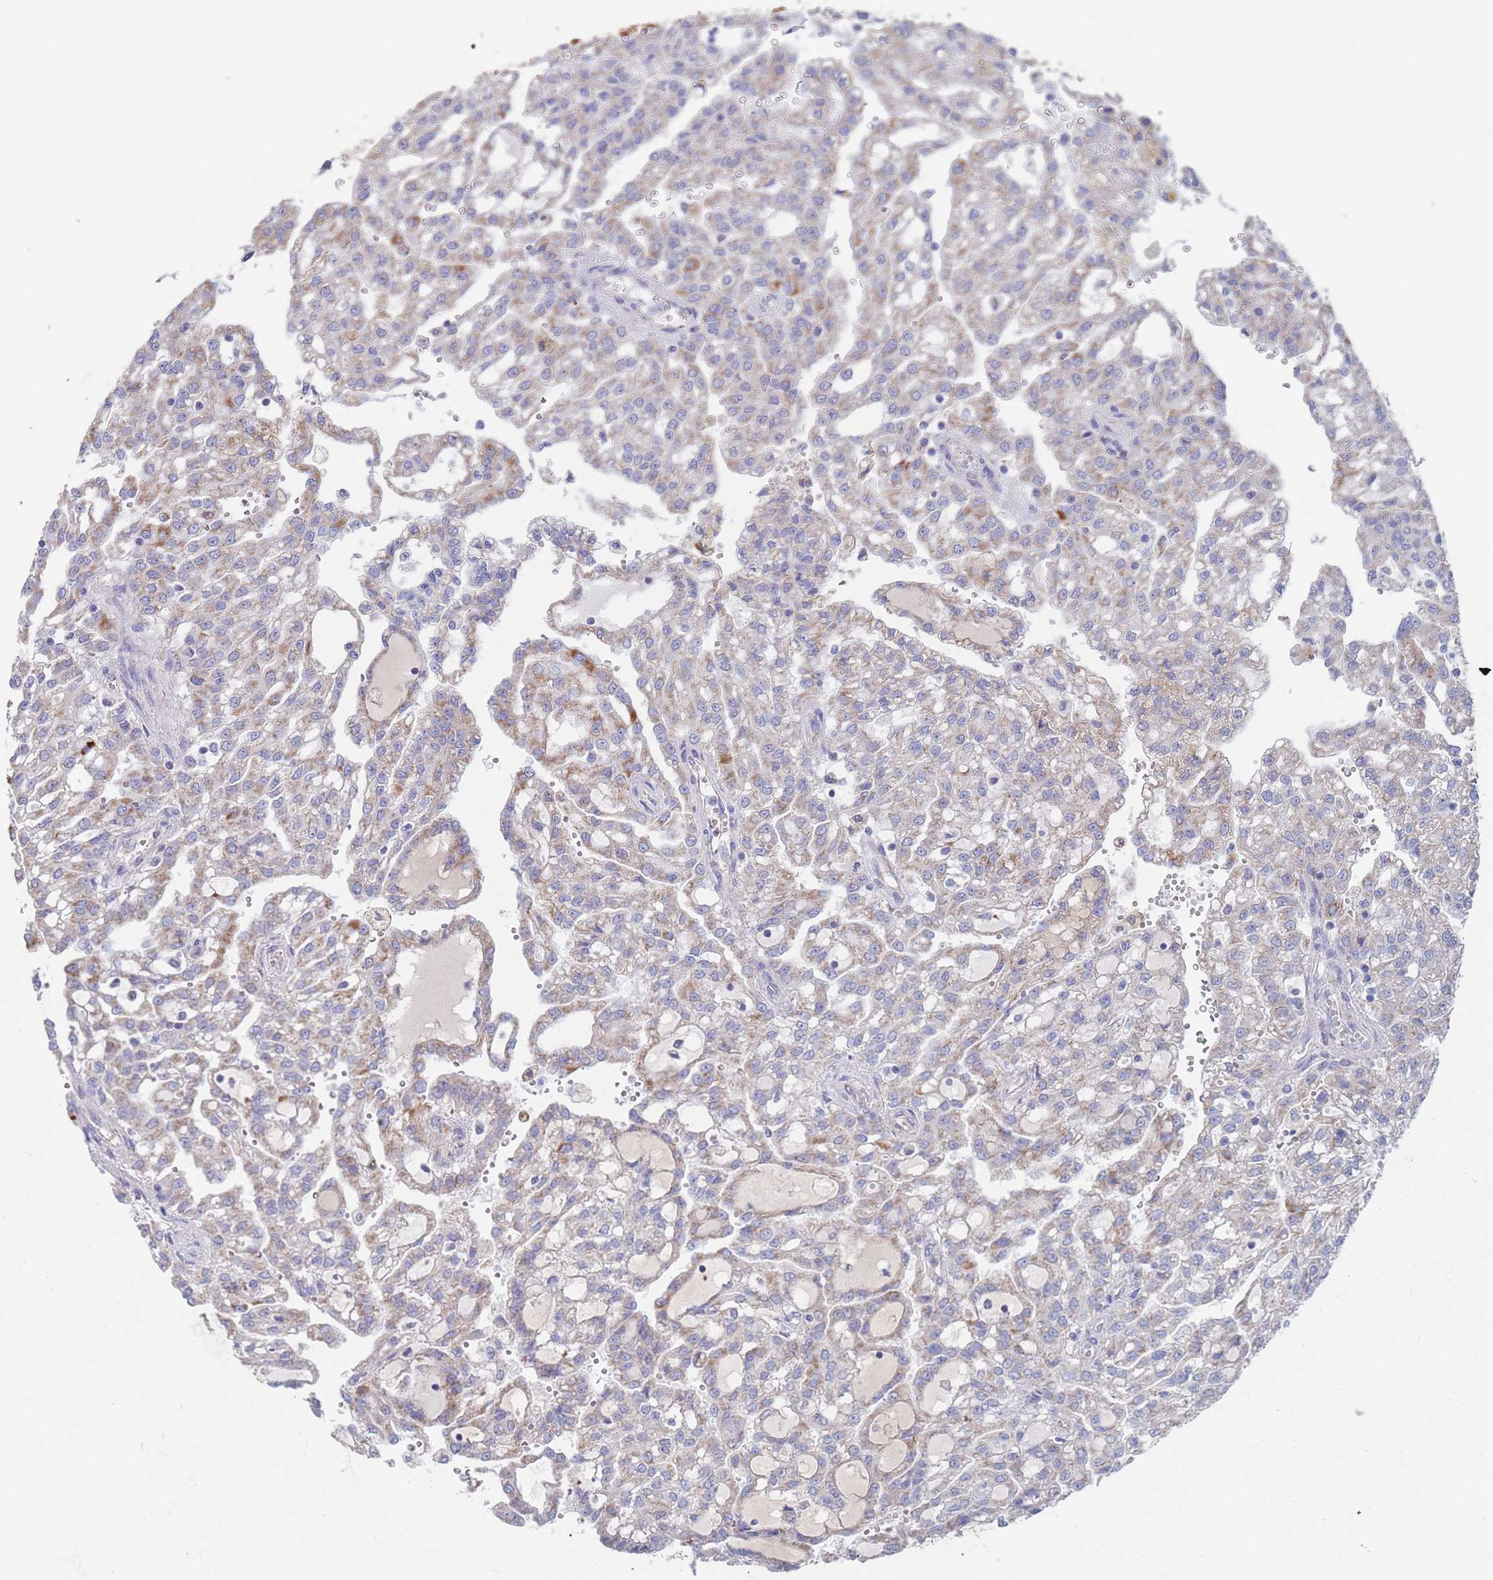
{"staining": {"intensity": "moderate", "quantity": "<25%", "location": "cytoplasmic/membranous"}, "tissue": "renal cancer", "cell_type": "Tumor cells", "image_type": "cancer", "snomed": [{"axis": "morphology", "description": "Adenocarcinoma, NOS"}, {"axis": "topography", "description": "Kidney"}], "caption": "DAB (3,3'-diaminobenzidine) immunohistochemical staining of human adenocarcinoma (renal) demonstrates moderate cytoplasmic/membranous protein expression in approximately <25% of tumor cells. (DAB (3,3'-diaminobenzidine) IHC, brown staining for protein, blue staining for nuclei).", "gene": "MRPL22", "patient": {"sex": "male", "age": 63}}